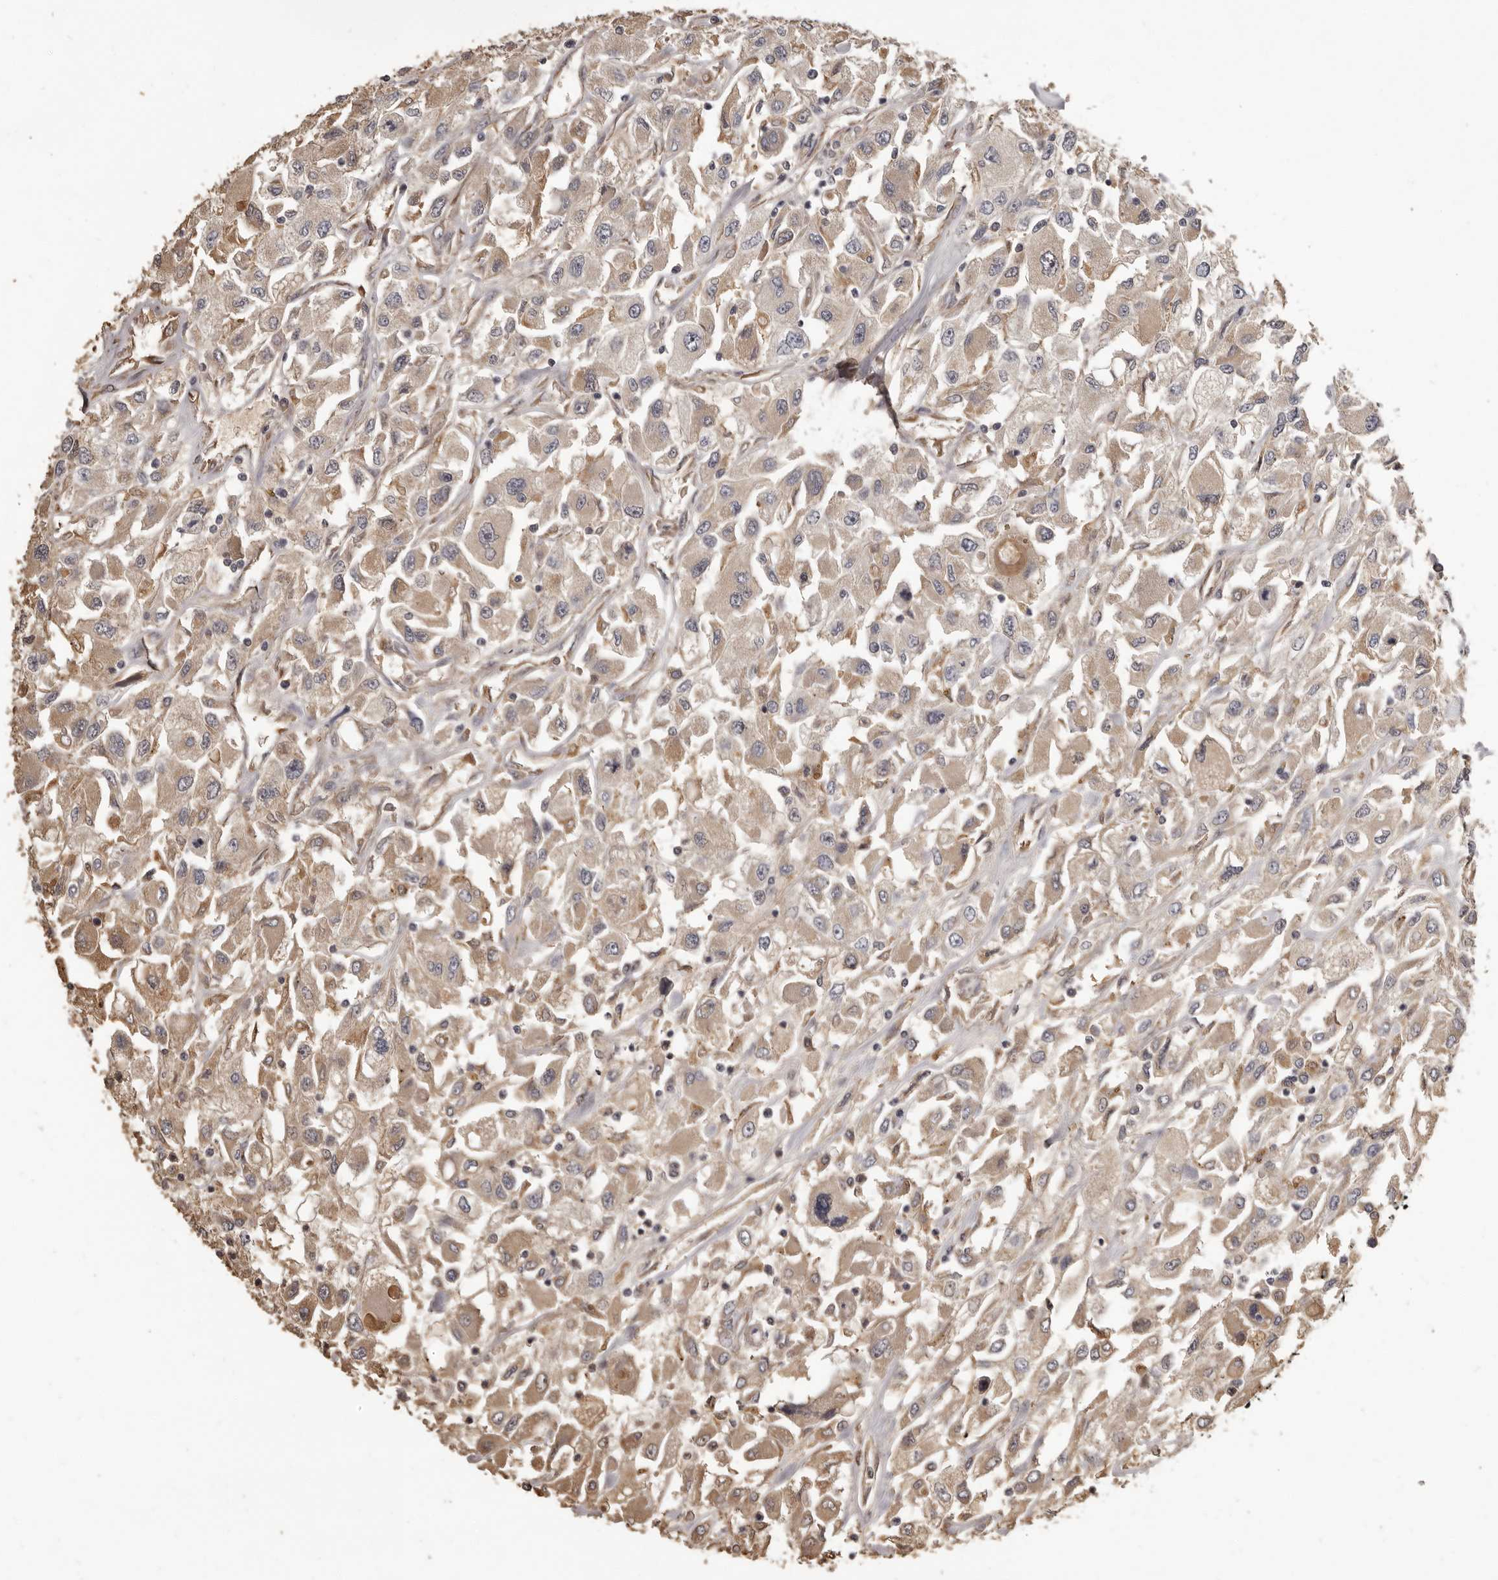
{"staining": {"intensity": "moderate", "quantity": ">75%", "location": "cytoplasmic/membranous"}, "tissue": "renal cancer", "cell_type": "Tumor cells", "image_type": "cancer", "snomed": [{"axis": "morphology", "description": "Adenocarcinoma, NOS"}, {"axis": "topography", "description": "Kidney"}], "caption": "Immunohistochemical staining of human adenocarcinoma (renal) reveals moderate cytoplasmic/membranous protein expression in about >75% of tumor cells. Immunohistochemistry (ihc) stains the protein of interest in brown and the nuclei are stained blue.", "gene": "MGAT5", "patient": {"sex": "female", "age": 52}}